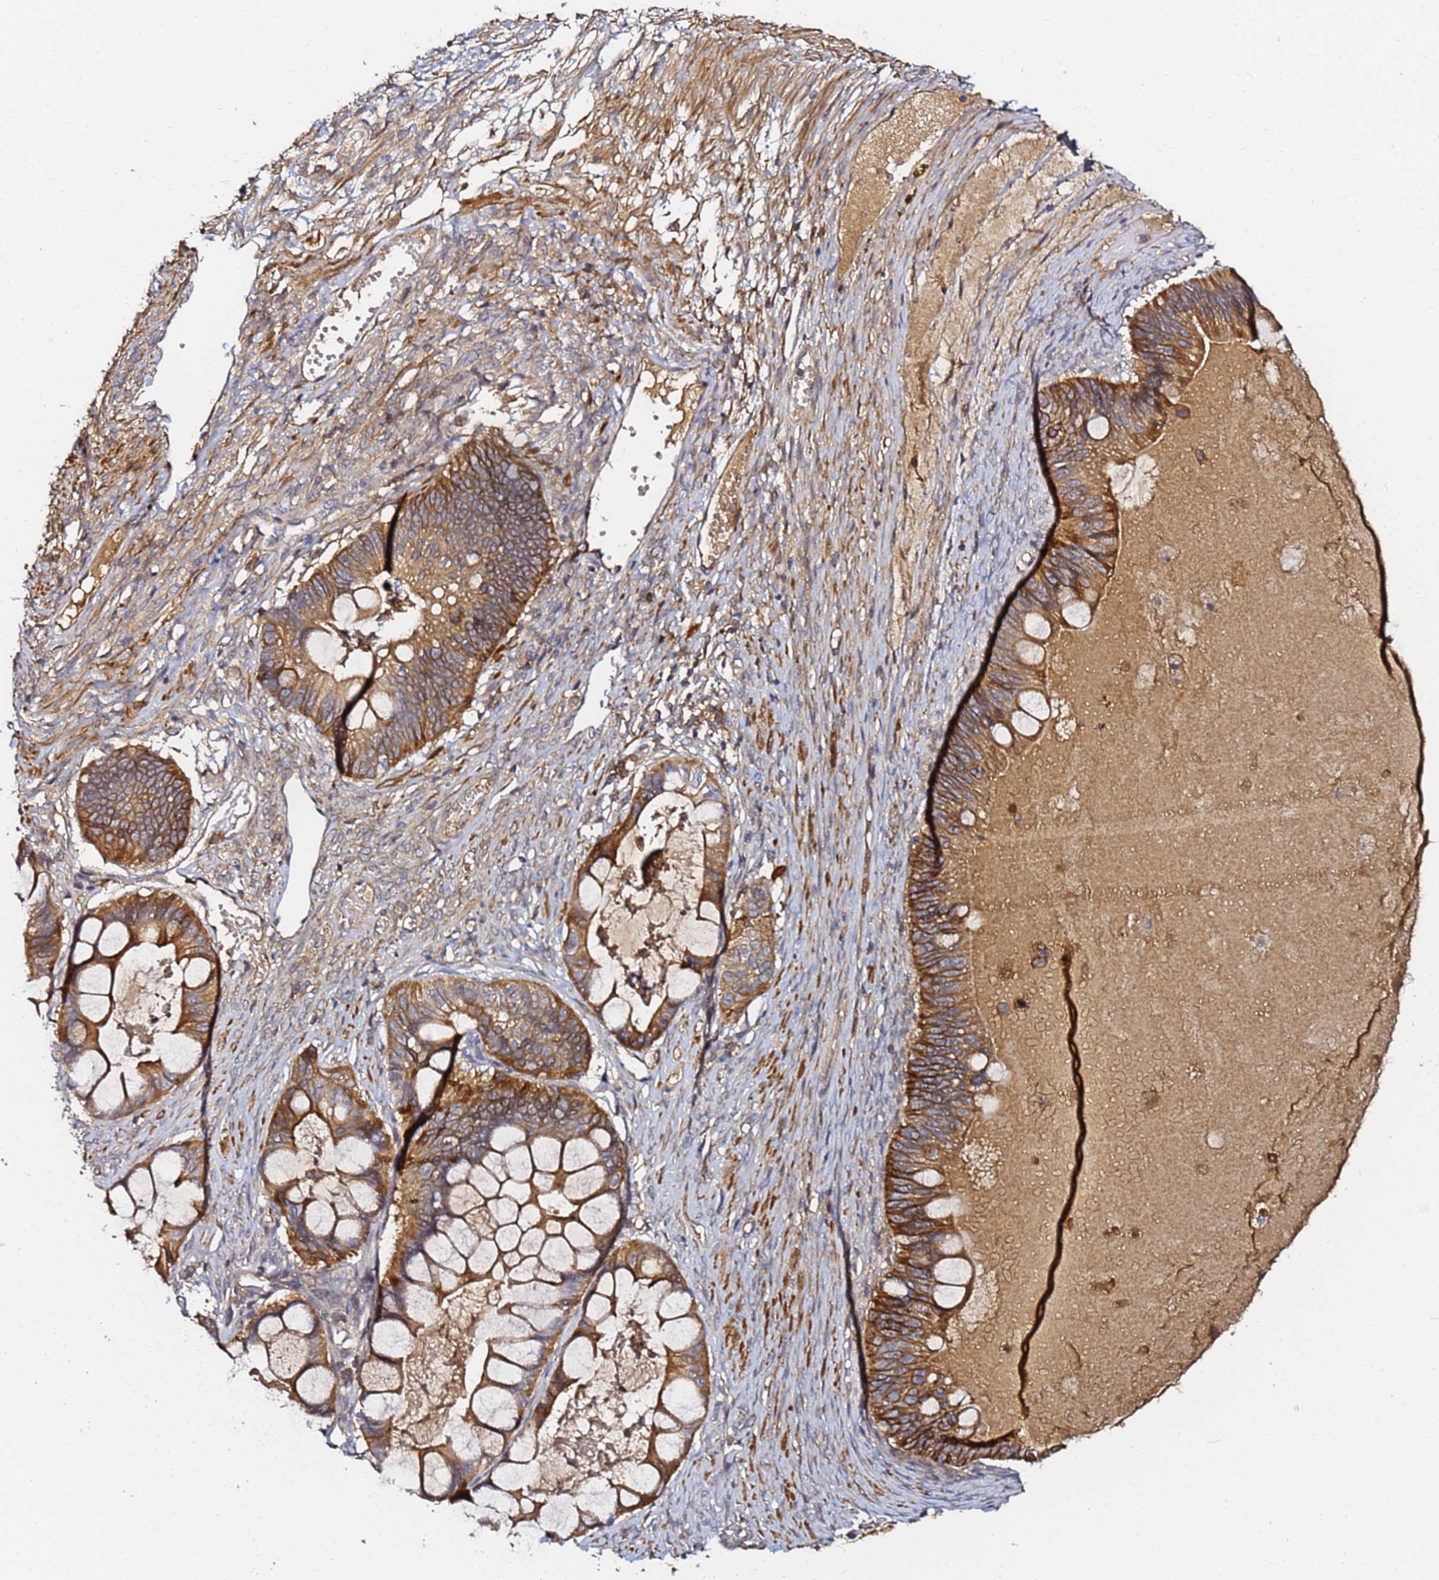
{"staining": {"intensity": "moderate", "quantity": ">75%", "location": "cytoplasmic/membranous"}, "tissue": "ovarian cancer", "cell_type": "Tumor cells", "image_type": "cancer", "snomed": [{"axis": "morphology", "description": "Cystadenocarcinoma, mucinous, NOS"}, {"axis": "topography", "description": "Ovary"}], "caption": "Immunohistochemistry (IHC) (DAB) staining of mucinous cystadenocarcinoma (ovarian) demonstrates moderate cytoplasmic/membranous protein expression in approximately >75% of tumor cells. Using DAB (brown) and hematoxylin (blue) stains, captured at high magnification using brightfield microscopy.", "gene": "LRRC69", "patient": {"sex": "female", "age": 61}}